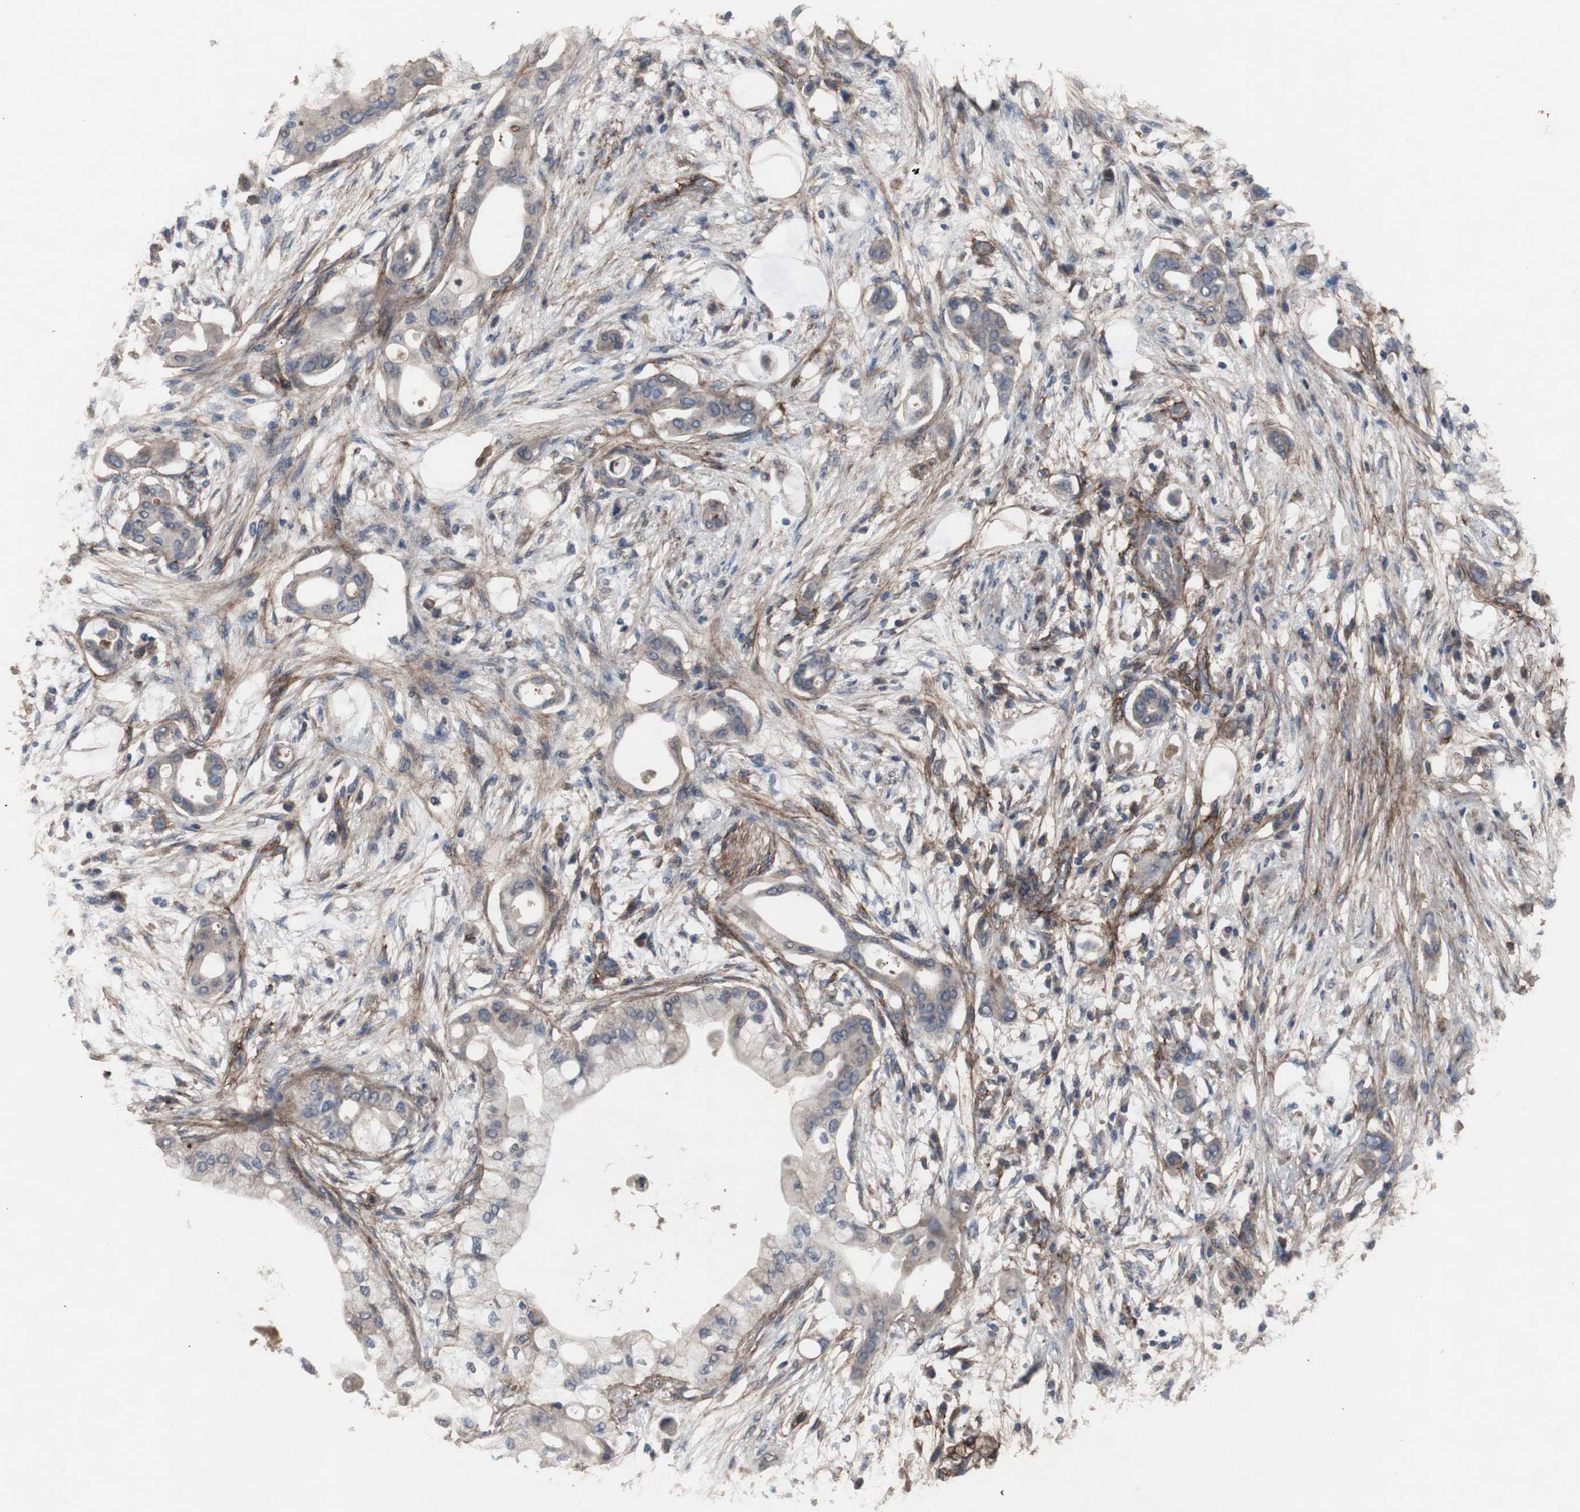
{"staining": {"intensity": "negative", "quantity": "none", "location": "none"}, "tissue": "pancreatic cancer", "cell_type": "Tumor cells", "image_type": "cancer", "snomed": [{"axis": "morphology", "description": "Adenocarcinoma, NOS"}, {"axis": "morphology", "description": "Adenocarcinoma, metastatic, NOS"}, {"axis": "topography", "description": "Lymph node"}, {"axis": "topography", "description": "Pancreas"}, {"axis": "topography", "description": "Duodenum"}], "caption": "The histopathology image demonstrates no staining of tumor cells in pancreatic metastatic adenocarcinoma. (DAB (3,3'-diaminobenzidine) immunohistochemistry (IHC) visualized using brightfield microscopy, high magnification).", "gene": "COL6A2", "patient": {"sex": "female", "age": 64}}